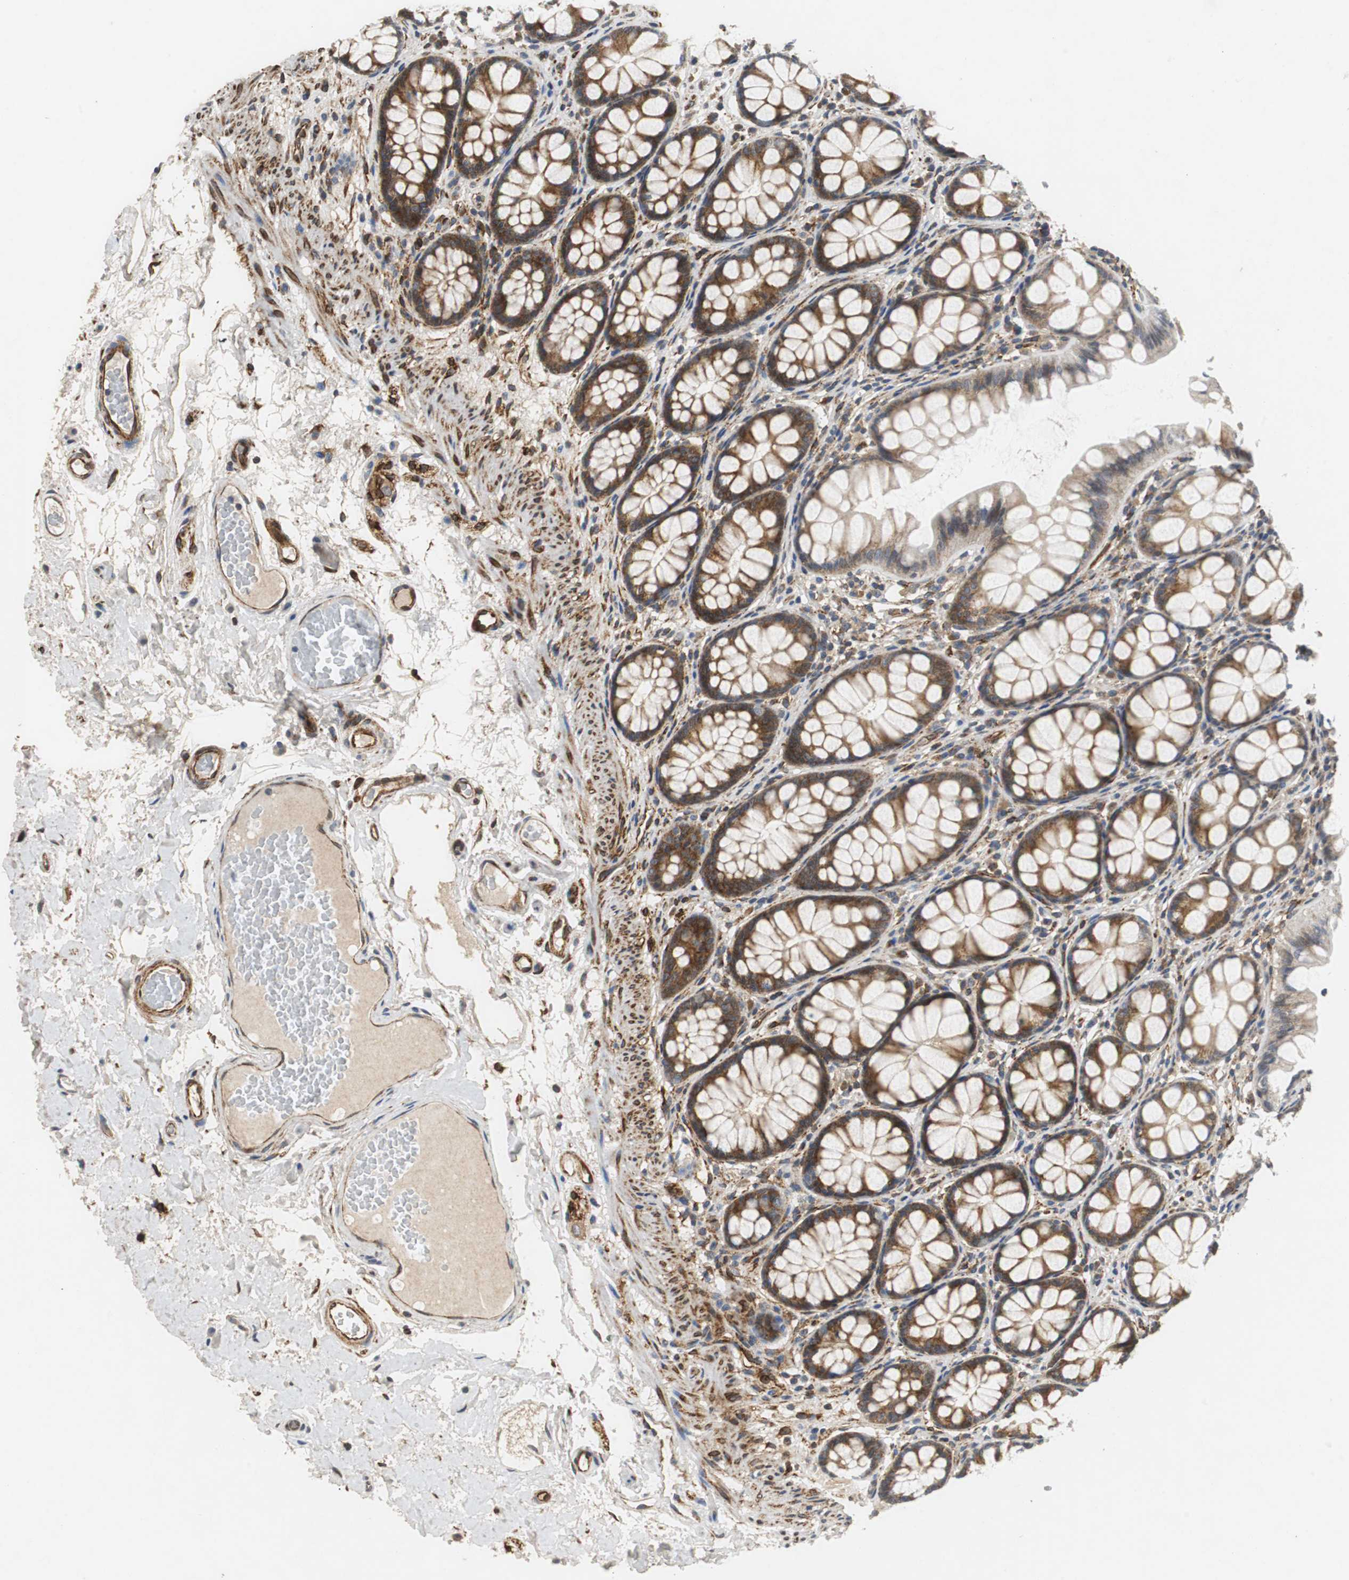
{"staining": {"intensity": "strong", "quantity": ">75%", "location": "cytoplasmic/membranous"}, "tissue": "colon", "cell_type": "Endothelial cells", "image_type": "normal", "snomed": [{"axis": "morphology", "description": "Normal tissue, NOS"}, {"axis": "topography", "description": "Colon"}], "caption": "Immunohistochemical staining of normal colon demonstrates strong cytoplasmic/membranous protein staining in approximately >75% of endothelial cells. The protein is stained brown, and the nuclei are stained in blue (DAB IHC with brightfield microscopy, high magnification).", "gene": "ISCU", "patient": {"sex": "female", "age": 55}}